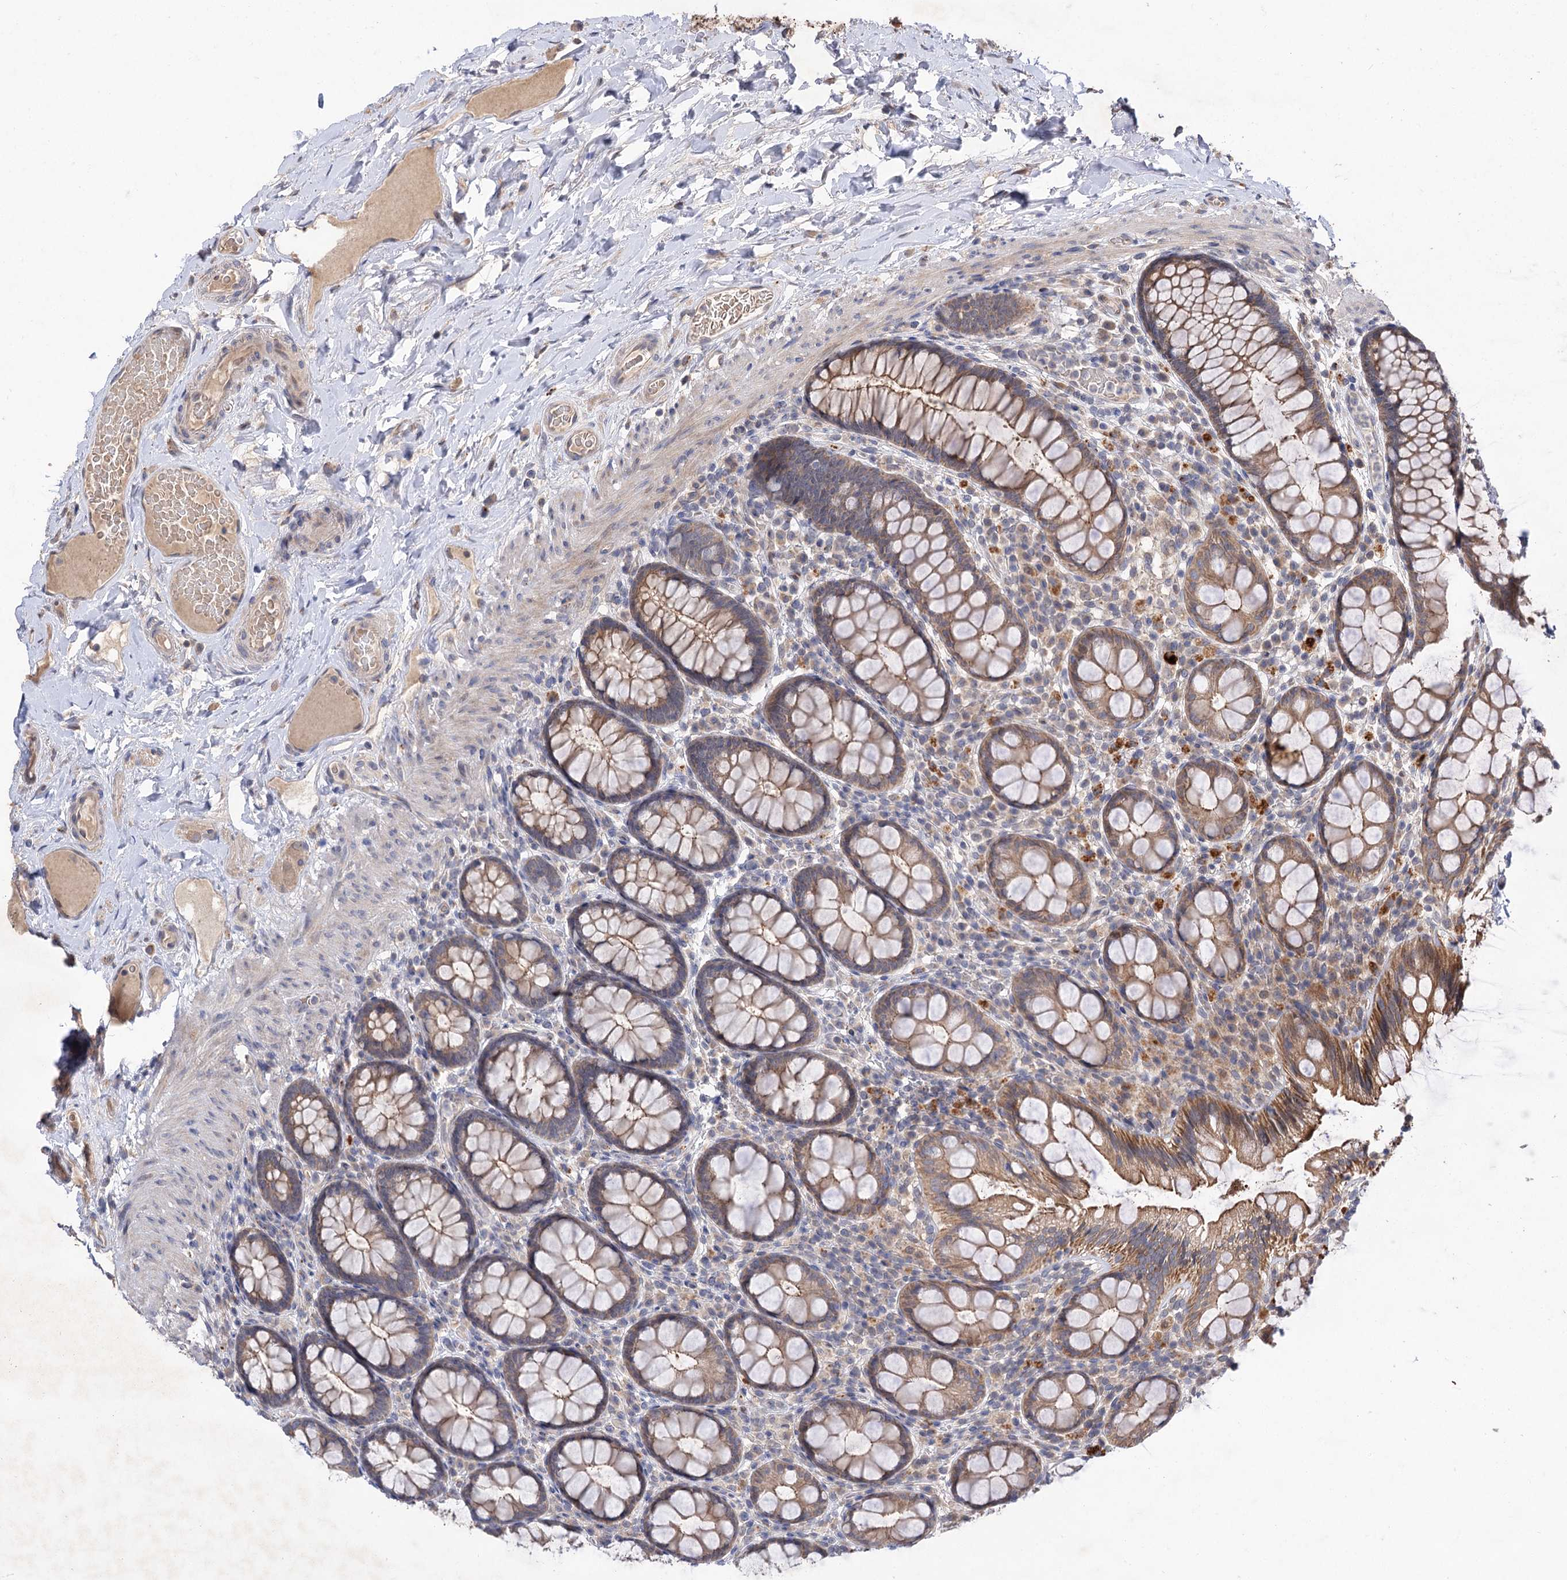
{"staining": {"intensity": "moderate", "quantity": ">75%", "location": "cytoplasmic/membranous"}, "tissue": "rectum", "cell_type": "Glandular cells", "image_type": "normal", "snomed": [{"axis": "morphology", "description": "Normal tissue, NOS"}, {"axis": "topography", "description": "Rectum"}], "caption": "Rectum stained with a brown dye exhibits moderate cytoplasmic/membranous positive expression in approximately >75% of glandular cells.", "gene": "FBXW8", "patient": {"sex": "male", "age": 83}}